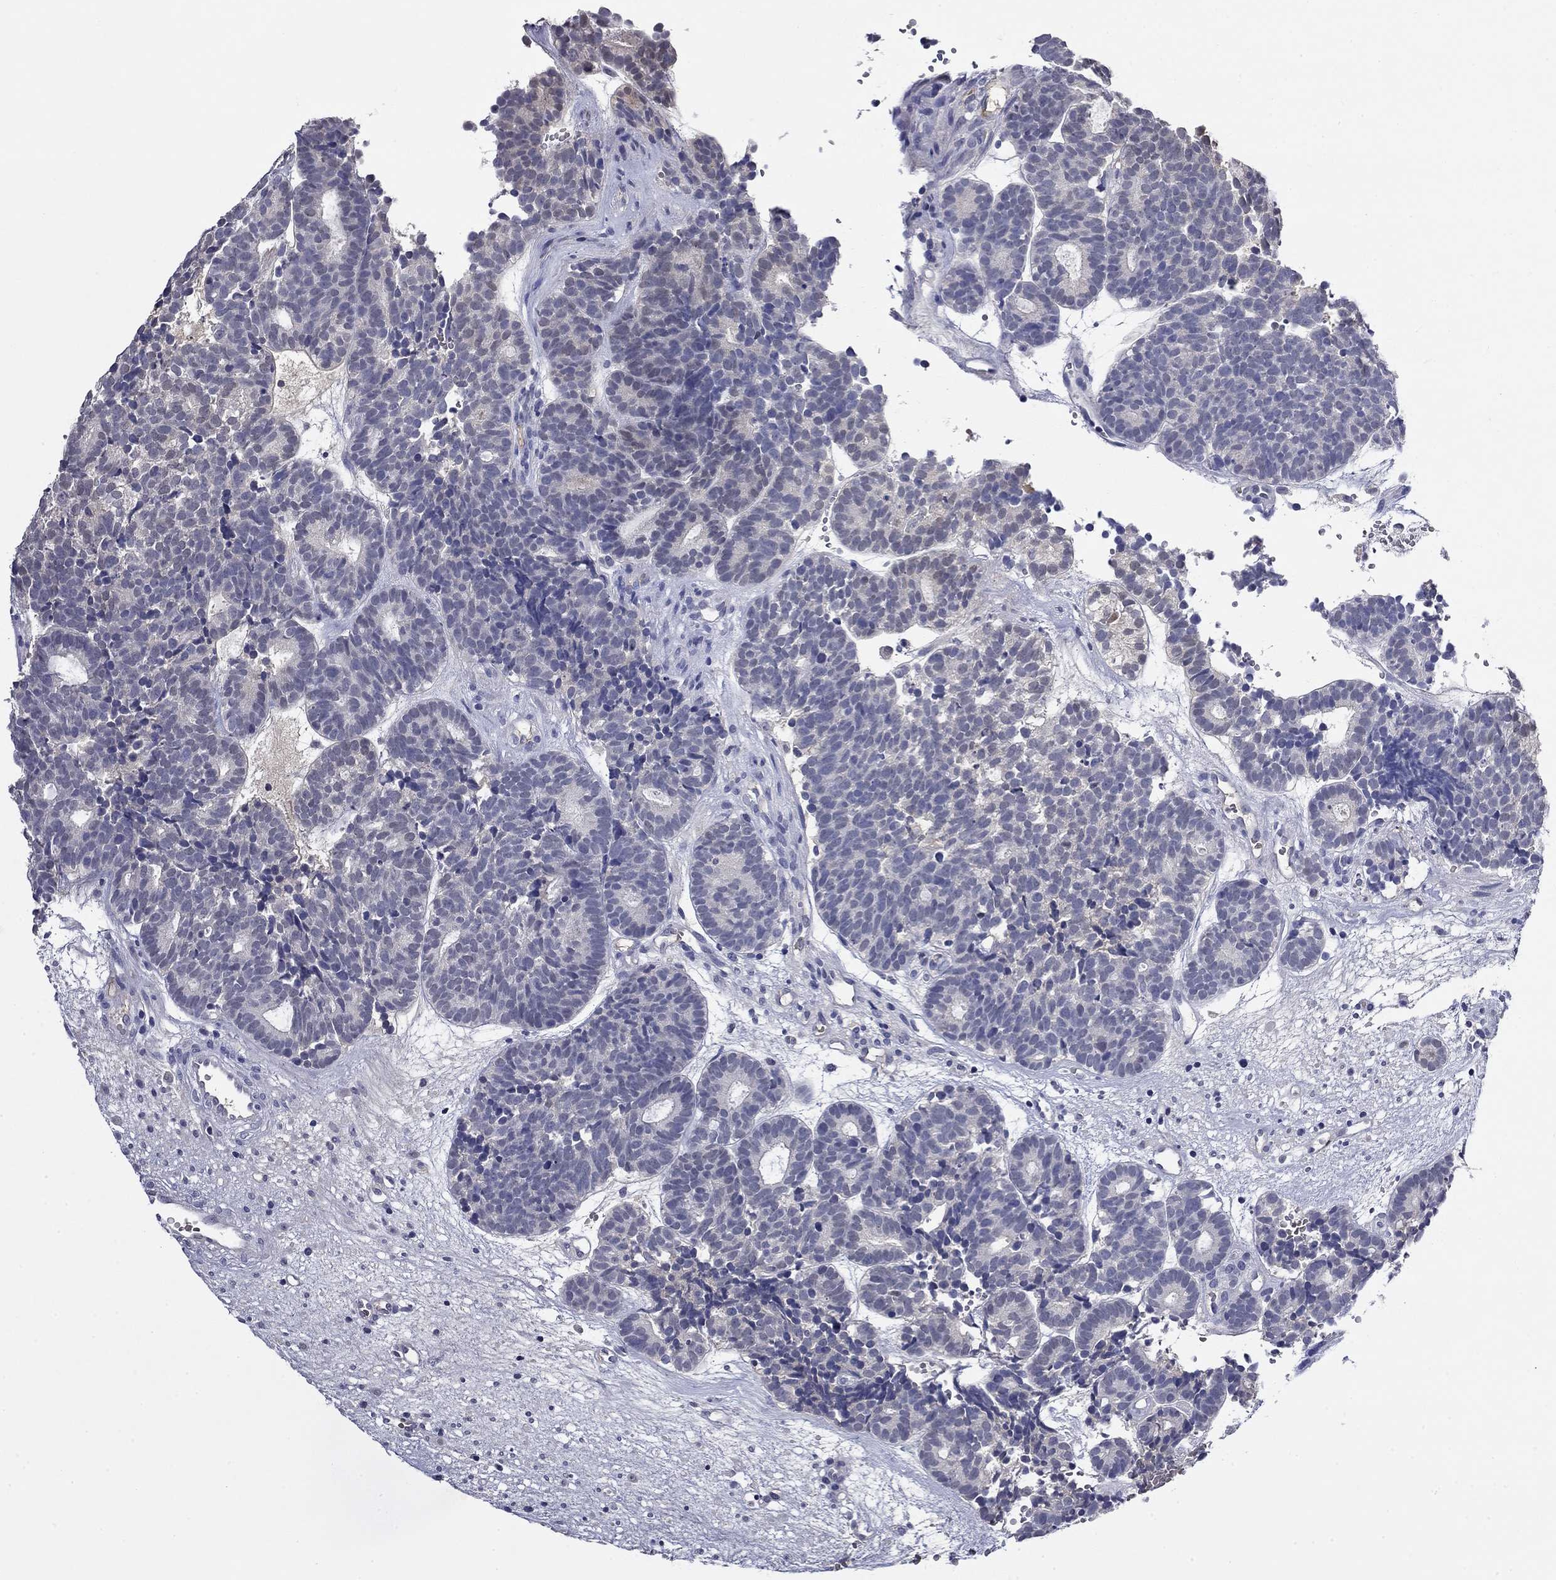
{"staining": {"intensity": "negative", "quantity": "none", "location": "none"}, "tissue": "head and neck cancer", "cell_type": "Tumor cells", "image_type": "cancer", "snomed": [{"axis": "morphology", "description": "Adenocarcinoma, NOS"}, {"axis": "topography", "description": "Head-Neck"}], "caption": "This is a image of immunohistochemistry staining of head and neck adenocarcinoma, which shows no expression in tumor cells. (DAB immunohistochemistry, high magnification).", "gene": "DDTL", "patient": {"sex": "female", "age": 81}}